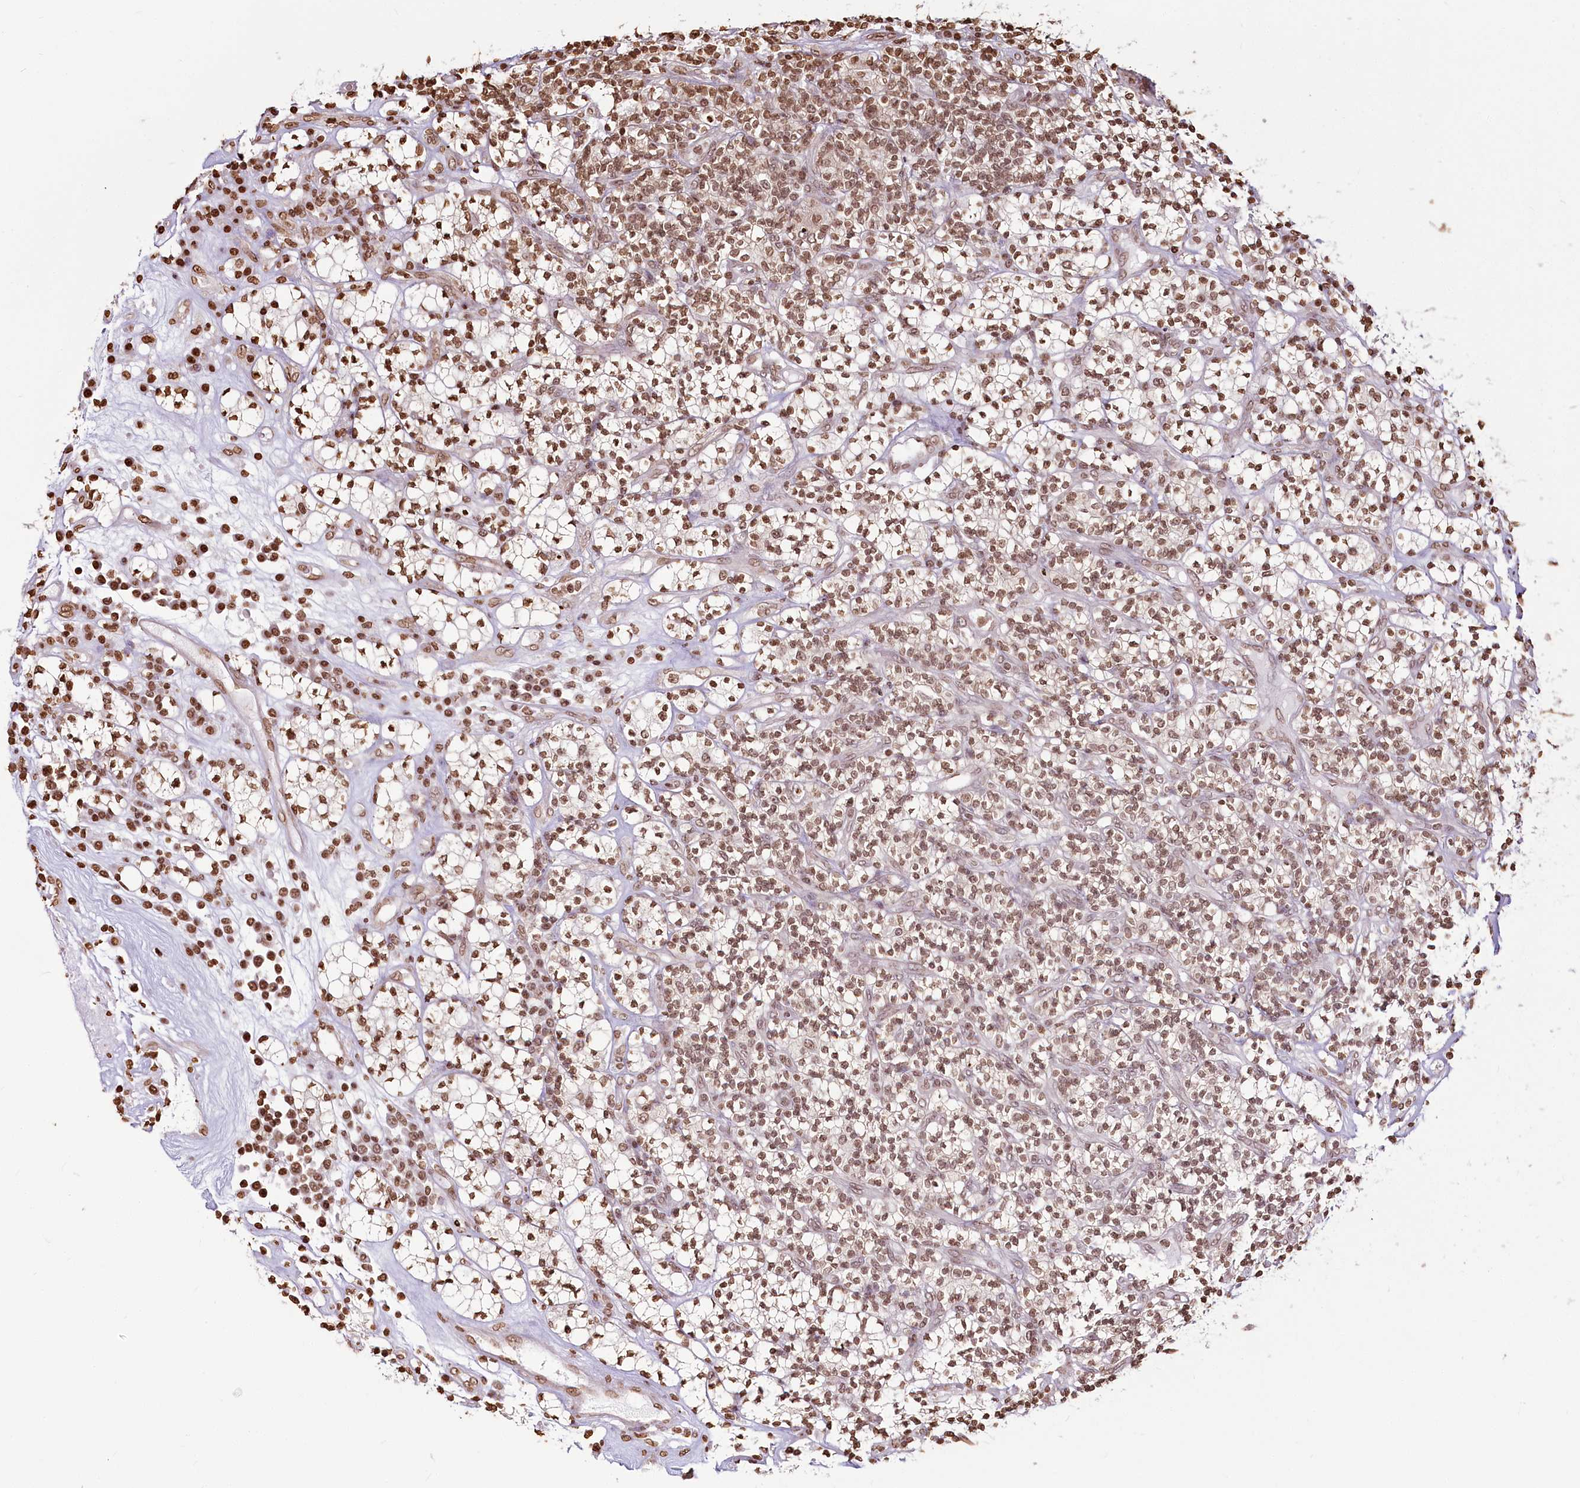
{"staining": {"intensity": "moderate", "quantity": ">75%", "location": "nuclear"}, "tissue": "renal cancer", "cell_type": "Tumor cells", "image_type": "cancer", "snomed": [{"axis": "morphology", "description": "Adenocarcinoma, NOS"}, {"axis": "topography", "description": "Kidney"}], "caption": "Tumor cells exhibit medium levels of moderate nuclear positivity in approximately >75% of cells in human renal cancer (adenocarcinoma).", "gene": "FAM13A", "patient": {"sex": "male", "age": 77}}